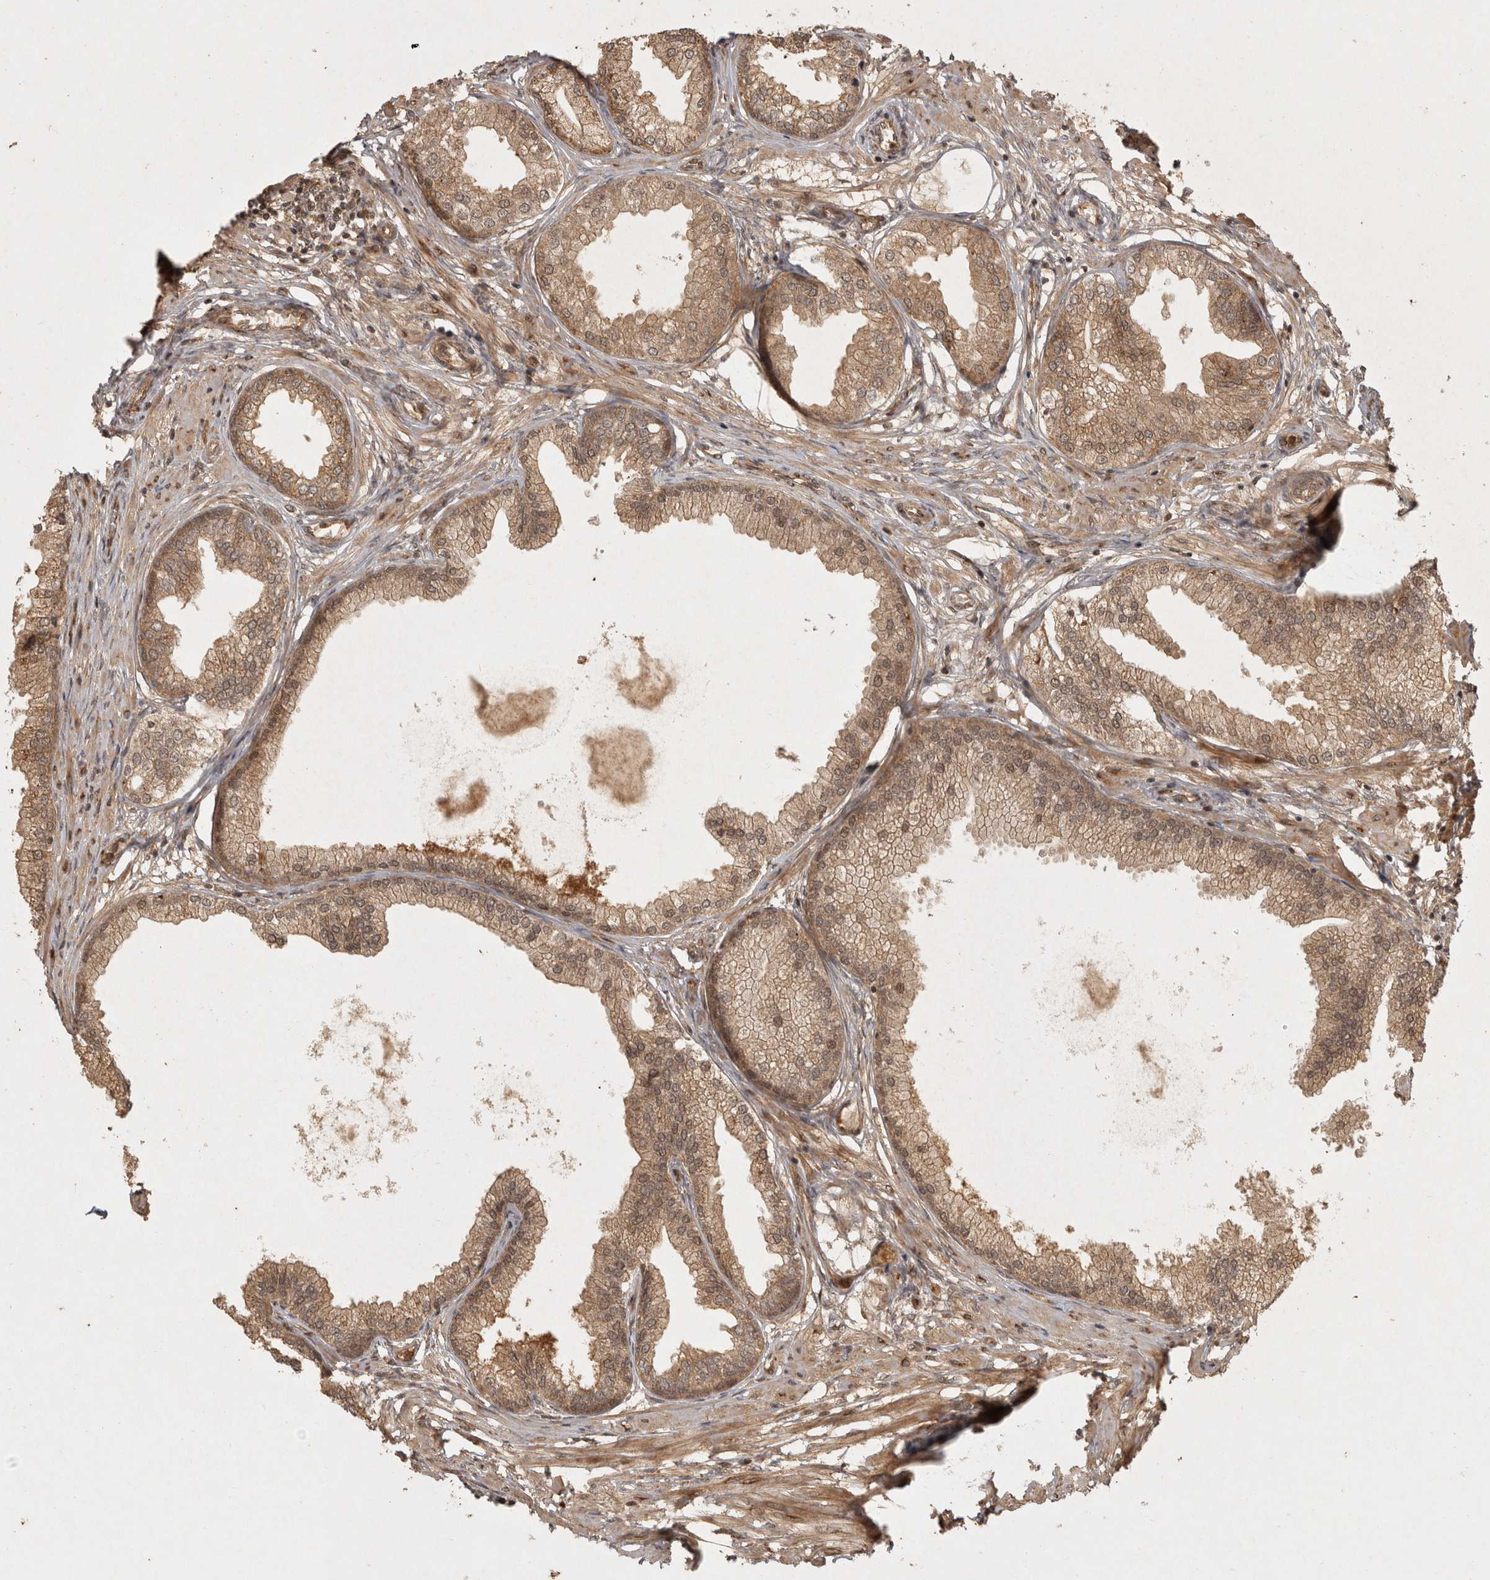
{"staining": {"intensity": "moderate", "quantity": ">75%", "location": "cytoplasmic/membranous"}, "tissue": "prostate", "cell_type": "Glandular cells", "image_type": "normal", "snomed": [{"axis": "morphology", "description": "Normal tissue, NOS"}, {"axis": "morphology", "description": "Urothelial carcinoma, Low grade"}, {"axis": "topography", "description": "Urinary bladder"}, {"axis": "topography", "description": "Prostate"}], "caption": "Immunohistochemistry of unremarkable prostate reveals medium levels of moderate cytoplasmic/membranous positivity in approximately >75% of glandular cells. Using DAB (brown) and hematoxylin (blue) stains, captured at high magnification using brightfield microscopy.", "gene": "CAMSAP2", "patient": {"sex": "male", "age": 60}}